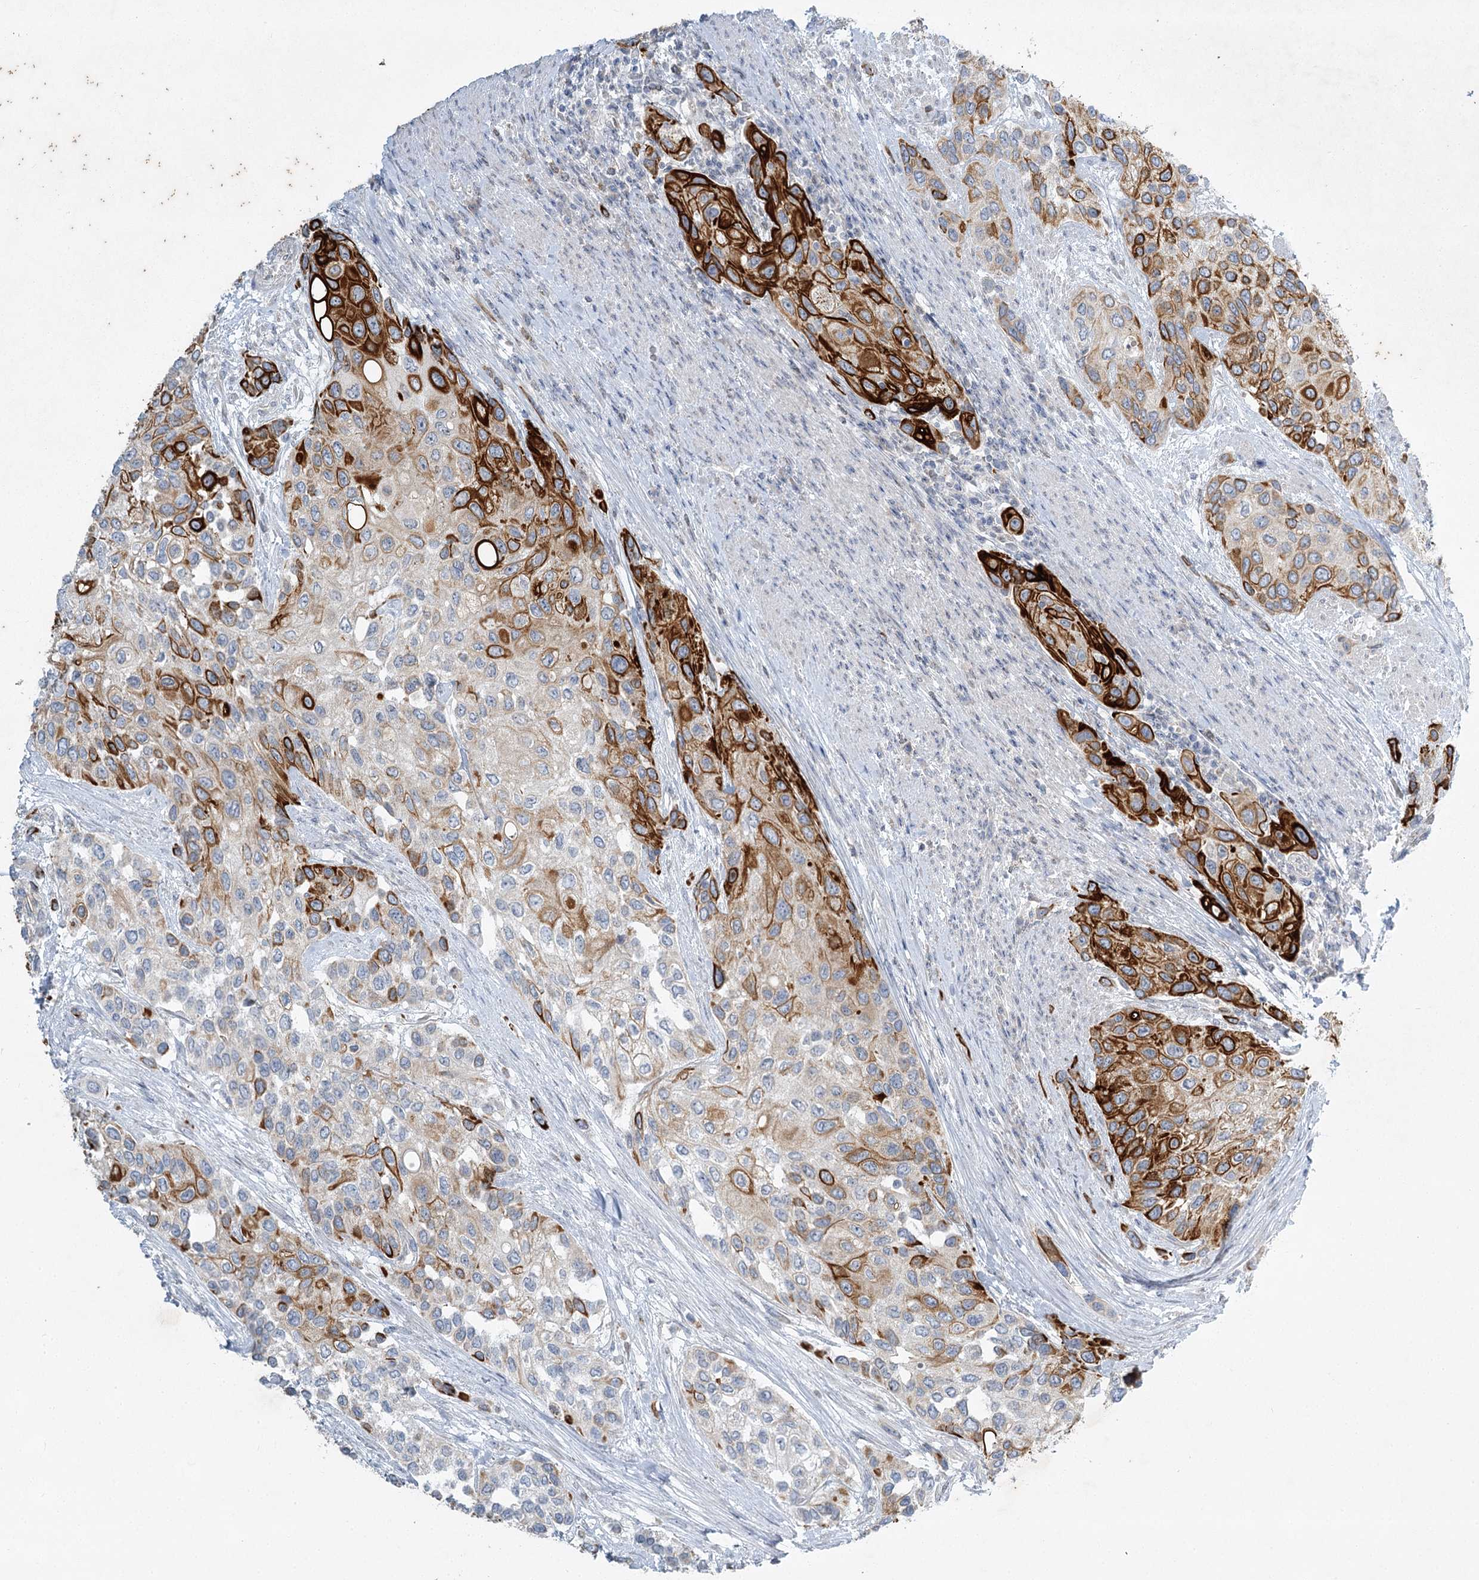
{"staining": {"intensity": "strong", "quantity": "25%-75%", "location": "cytoplasmic/membranous"}, "tissue": "urothelial cancer", "cell_type": "Tumor cells", "image_type": "cancer", "snomed": [{"axis": "morphology", "description": "Normal tissue, NOS"}, {"axis": "morphology", "description": "Urothelial carcinoma, High grade"}, {"axis": "topography", "description": "Vascular tissue"}, {"axis": "topography", "description": "Urinary bladder"}], "caption": "Immunohistochemistry (IHC) of urothelial cancer shows high levels of strong cytoplasmic/membranous expression in approximately 25%-75% of tumor cells. The staining was performed using DAB (3,3'-diaminobenzidine), with brown indicating positive protein expression. Nuclei are stained blue with hematoxylin.", "gene": "ABITRAM", "patient": {"sex": "female", "age": 56}}